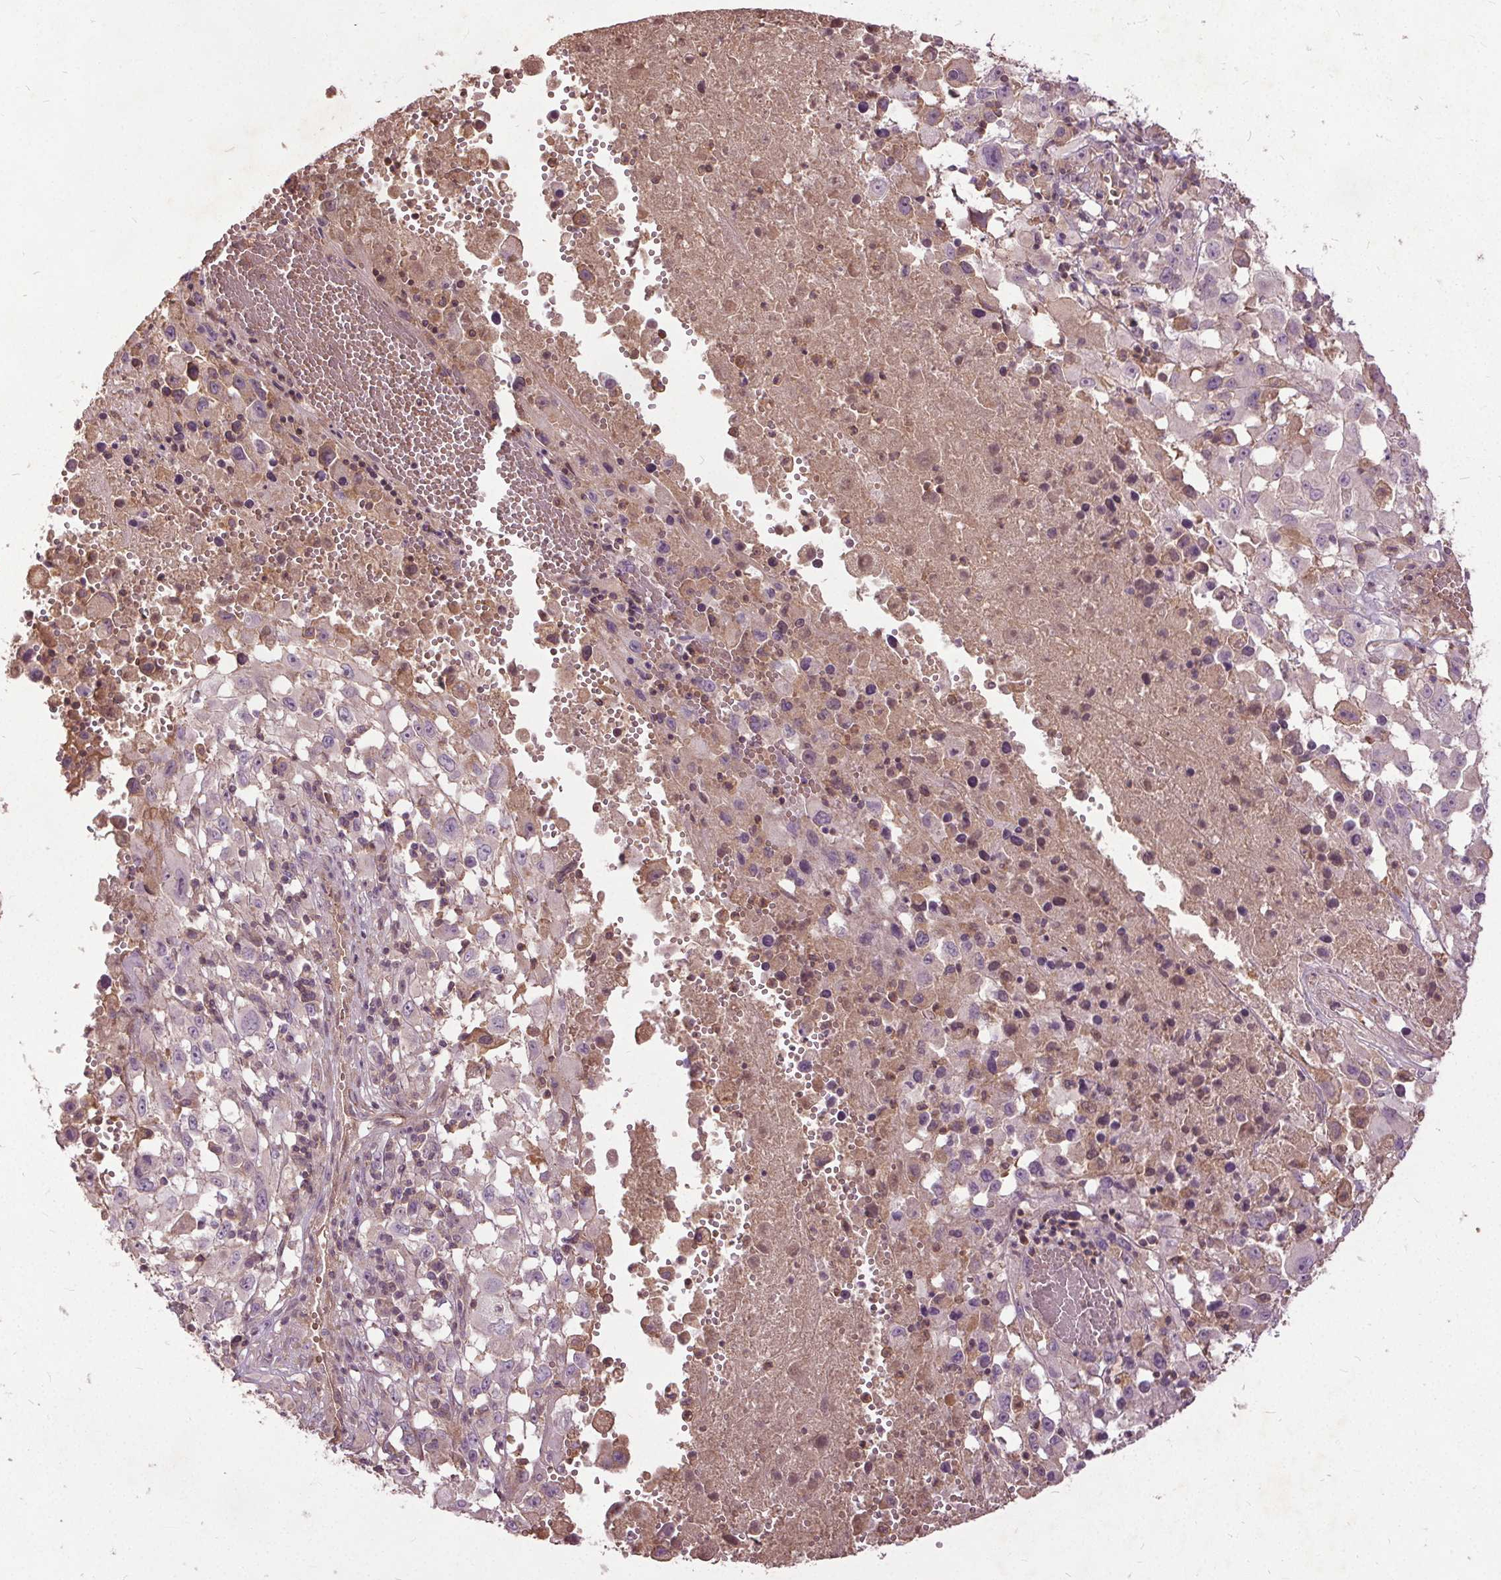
{"staining": {"intensity": "negative", "quantity": "none", "location": "none"}, "tissue": "melanoma", "cell_type": "Tumor cells", "image_type": "cancer", "snomed": [{"axis": "morphology", "description": "Malignant melanoma, Metastatic site"}, {"axis": "topography", "description": "Soft tissue"}], "caption": "This is an IHC image of malignant melanoma (metastatic site). There is no staining in tumor cells.", "gene": "PDGFD", "patient": {"sex": "male", "age": 50}}